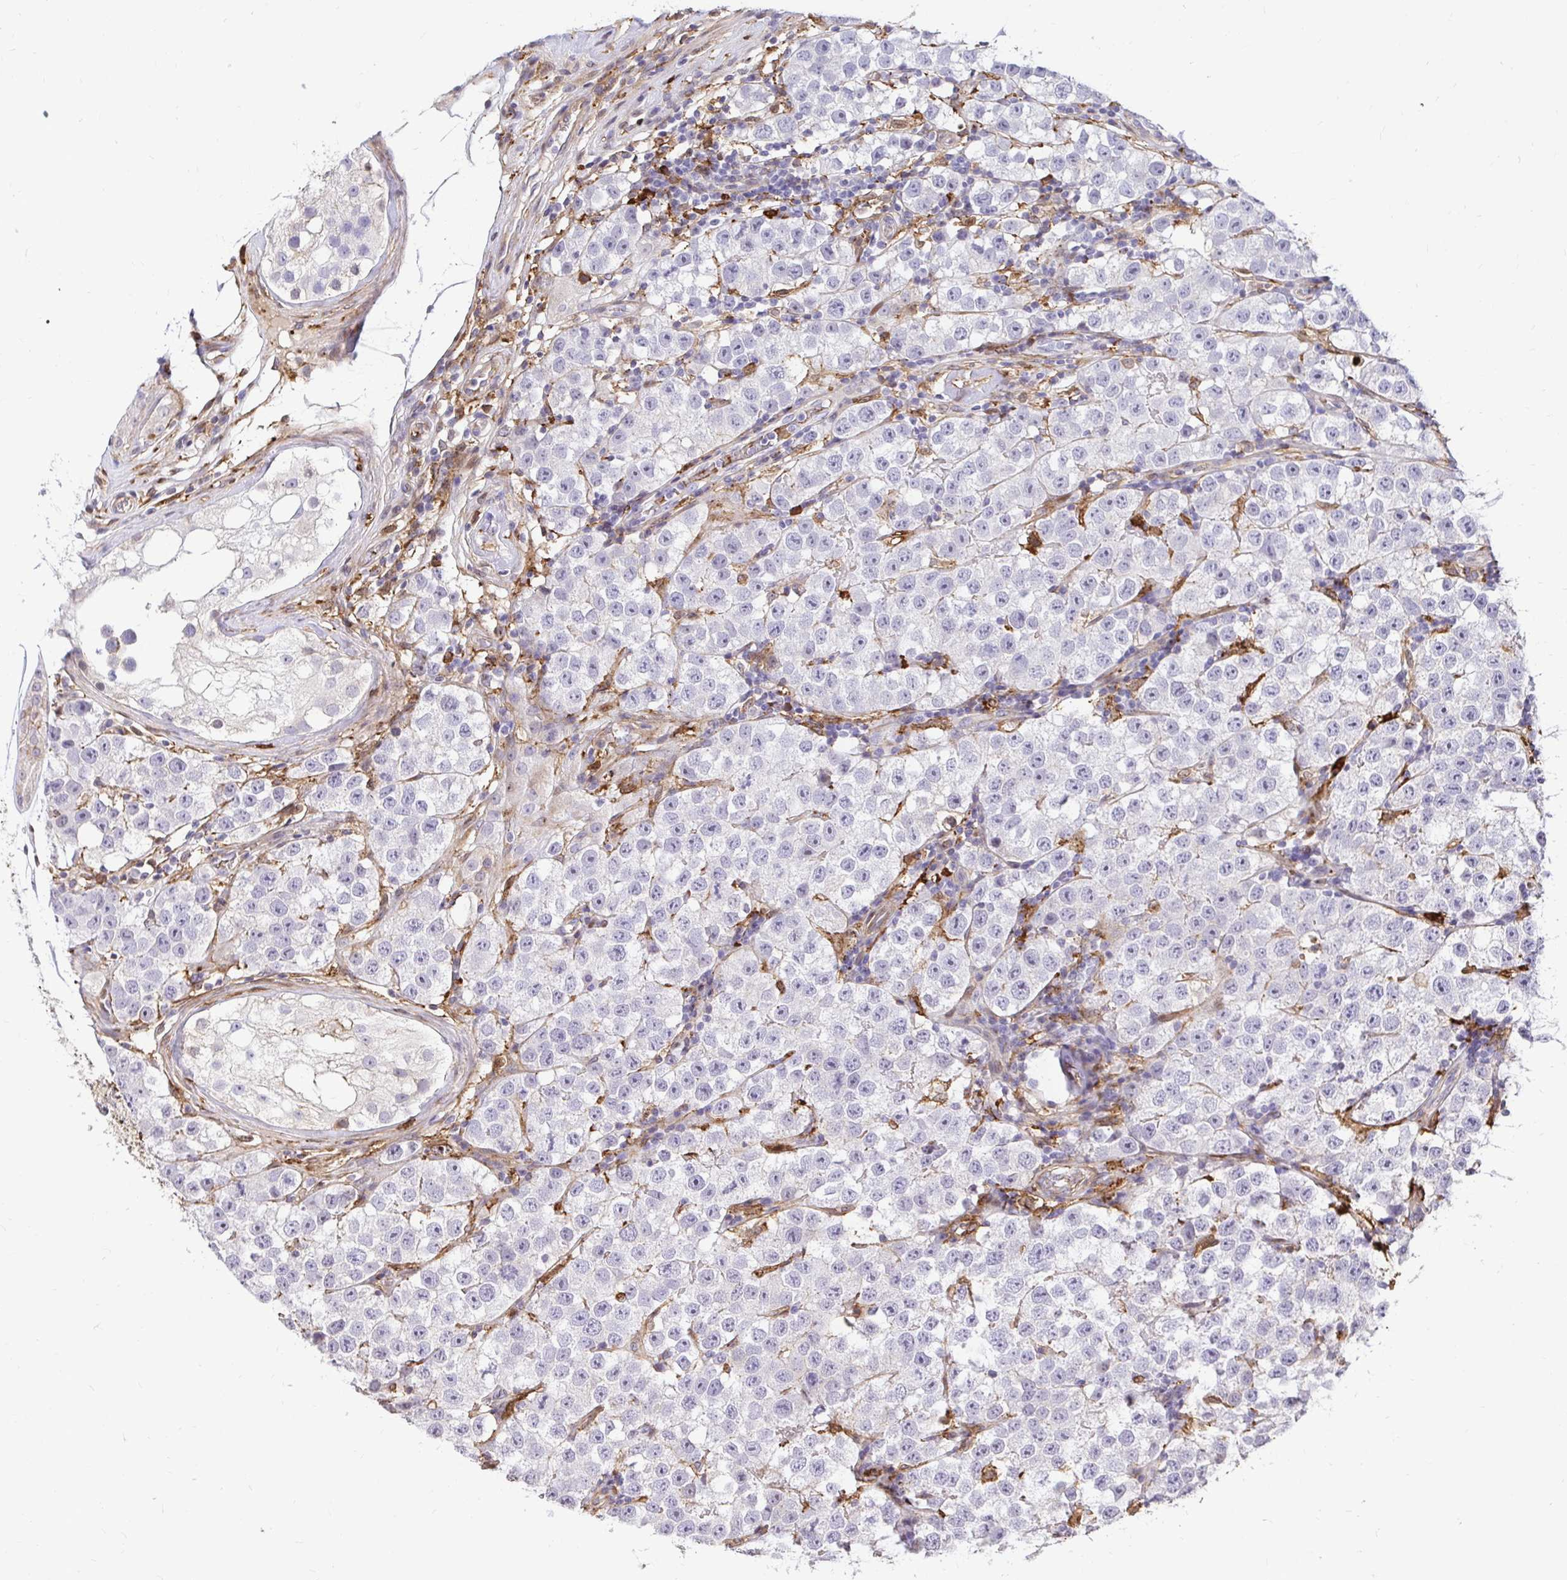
{"staining": {"intensity": "negative", "quantity": "none", "location": "none"}, "tissue": "testis cancer", "cell_type": "Tumor cells", "image_type": "cancer", "snomed": [{"axis": "morphology", "description": "Seminoma, NOS"}, {"axis": "topography", "description": "Testis"}], "caption": "Immunohistochemical staining of testis cancer displays no significant expression in tumor cells. (DAB immunohistochemistry (IHC) visualized using brightfield microscopy, high magnification).", "gene": "GSN", "patient": {"sex": "male", "age": 34}}